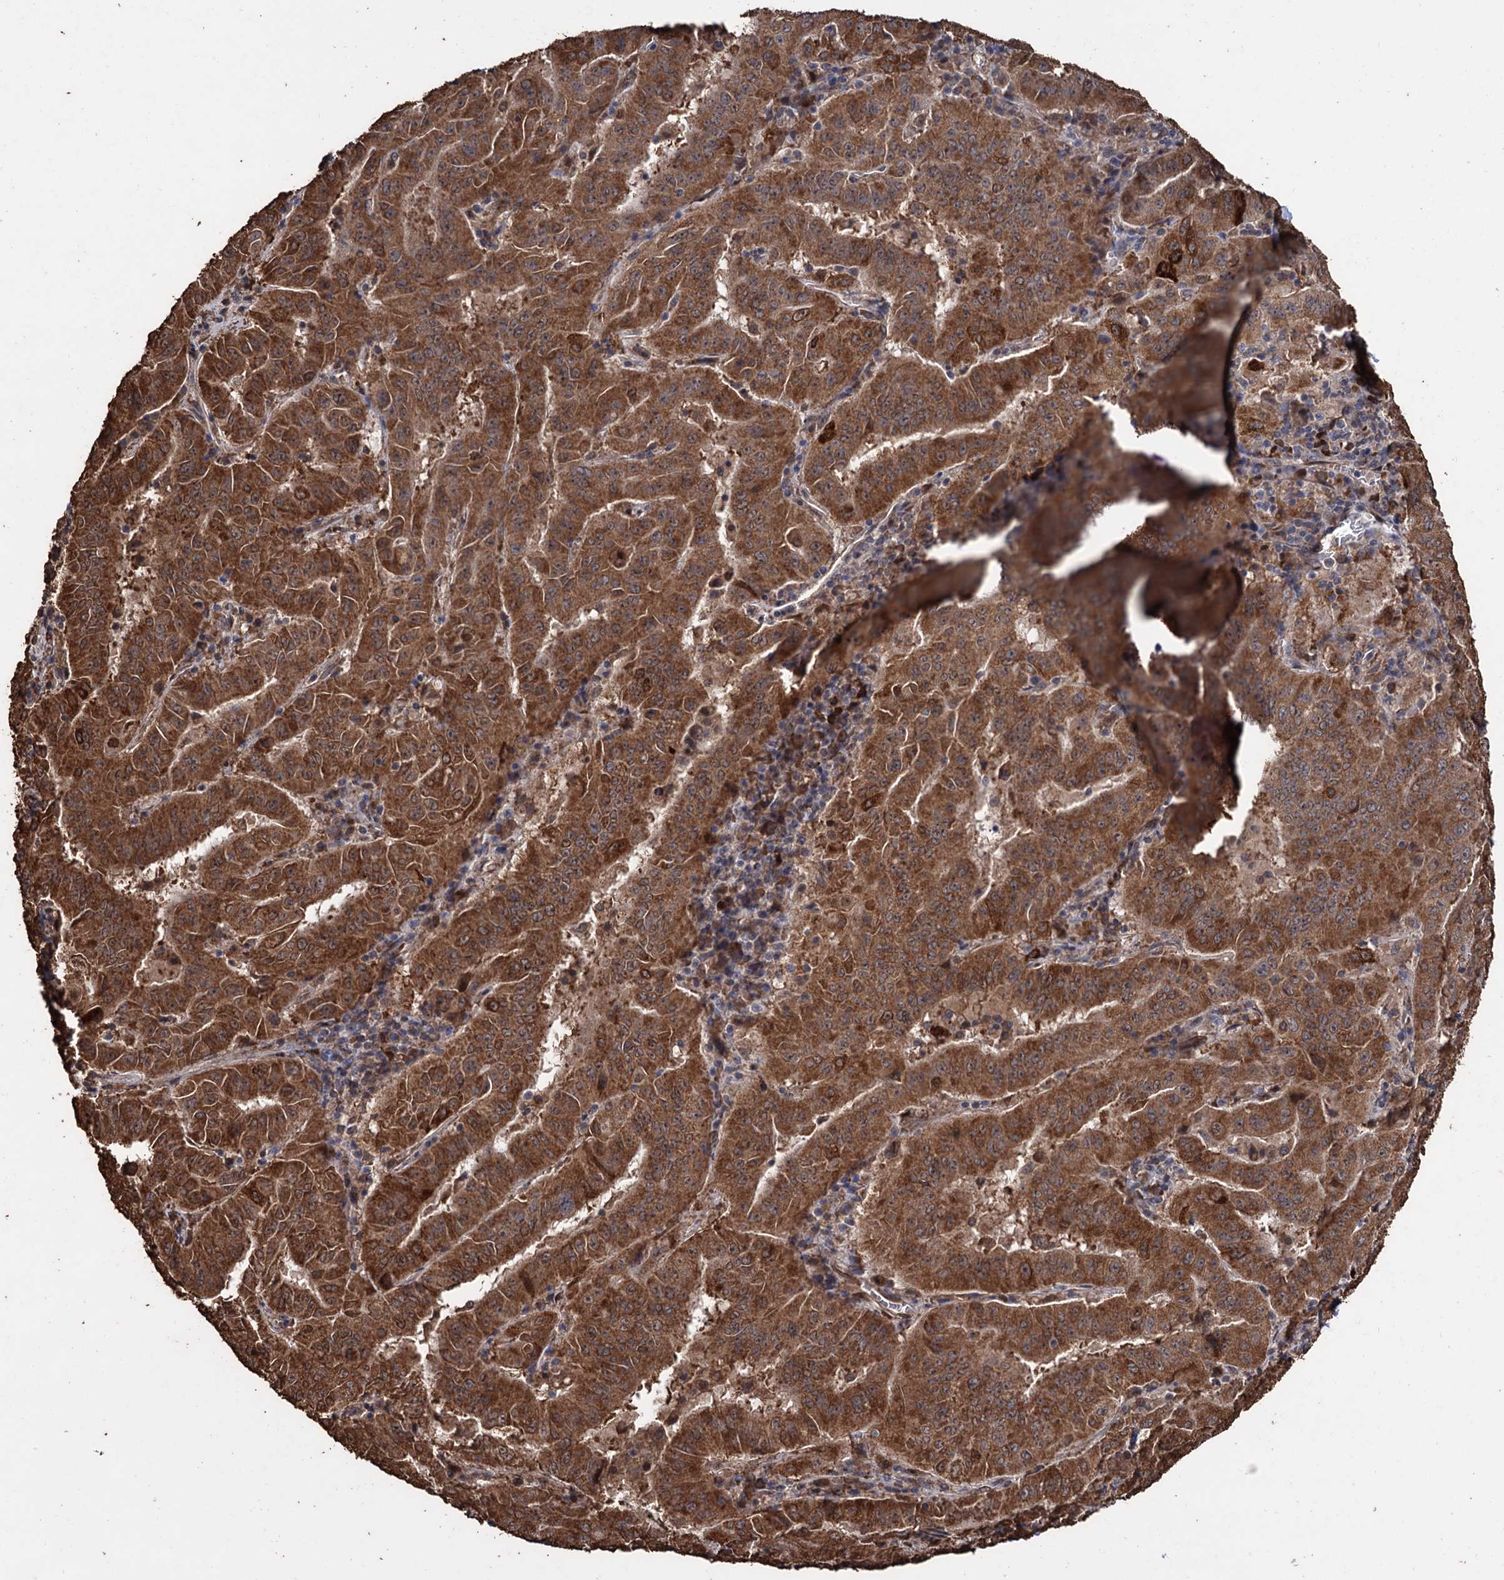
{"staining": {"intensity": "strong", "quantity": ">75%", "location": "cytoplasmic/membranous"}, "tissue": "pancreatic cancer", "cell_type": "Tumor cells", "image_type": "cancer", "snomed": [{"axis": "morphology", "description": "Adenocarcinoma, NOS"}, {"axis": "topography", "description": "Pancreas"}], "caption": "A brown stain highlights strong cytoplasmic/membranous positivity of a protein in pancreatic adenocarcinoma tumor cells.", "gene": "TBC1D12", "patient": {"sex": "male", "age": 63}}